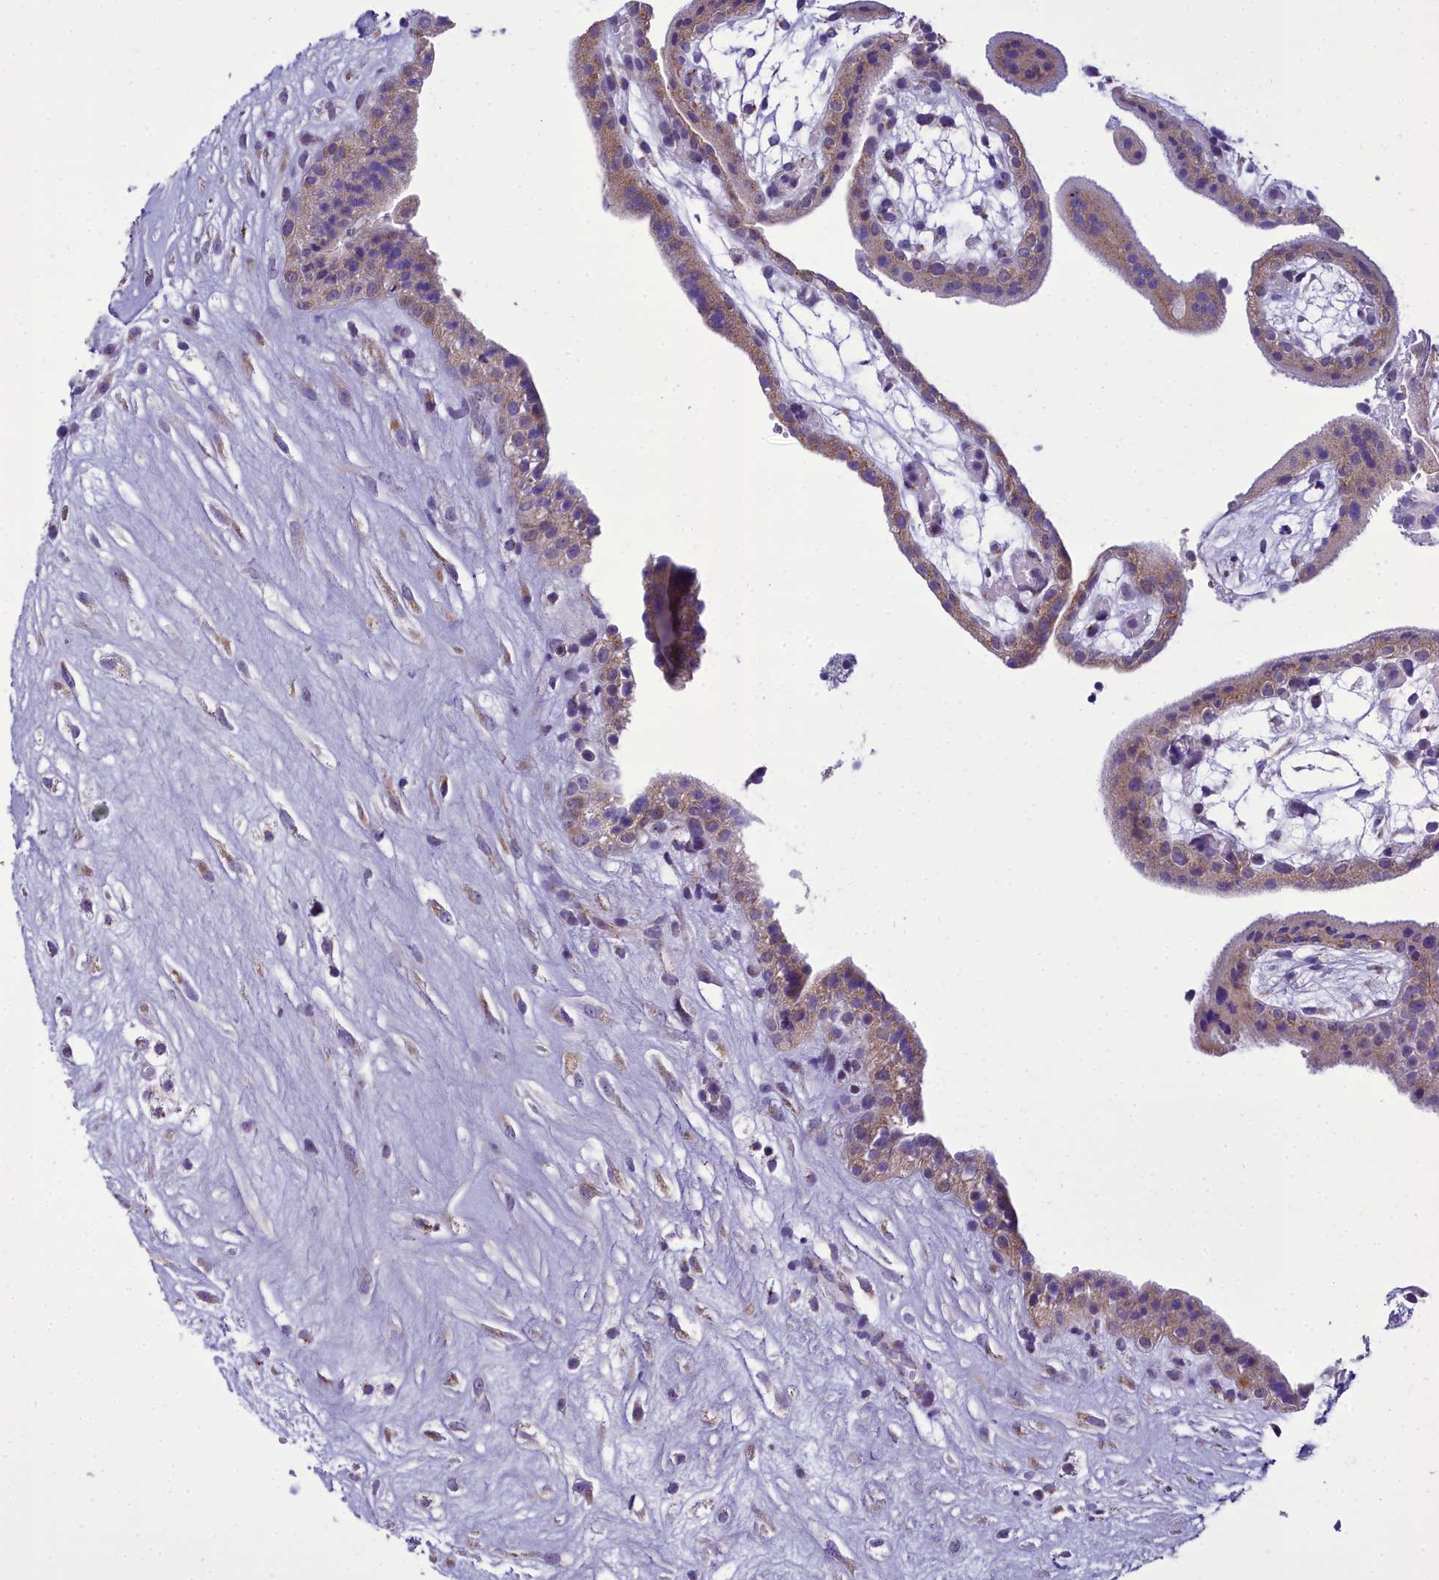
{"staining": {"intensity": "weak", "quantity": "25%-75%", "location": "cytoplasmic/membranous"}, "tissue": "placenta", "cell_type": "Decidual cells", "image_type": "normal", "snomed": [{"axis": "morphology", "description": "Normal tissue, NOS"}, {"axis": "topography", "description": "Placenta"}], "caption": "Immunohistochemistry (DAB (3,3'-diaminobenzidine)) staining of unremarkable human placenta shows weak cytoplasmic/membranous protein positivity in approximately 25%-75% of decidual cells.", "gene": "B9D2", "patient": {"sex": "female", "age": 18}}